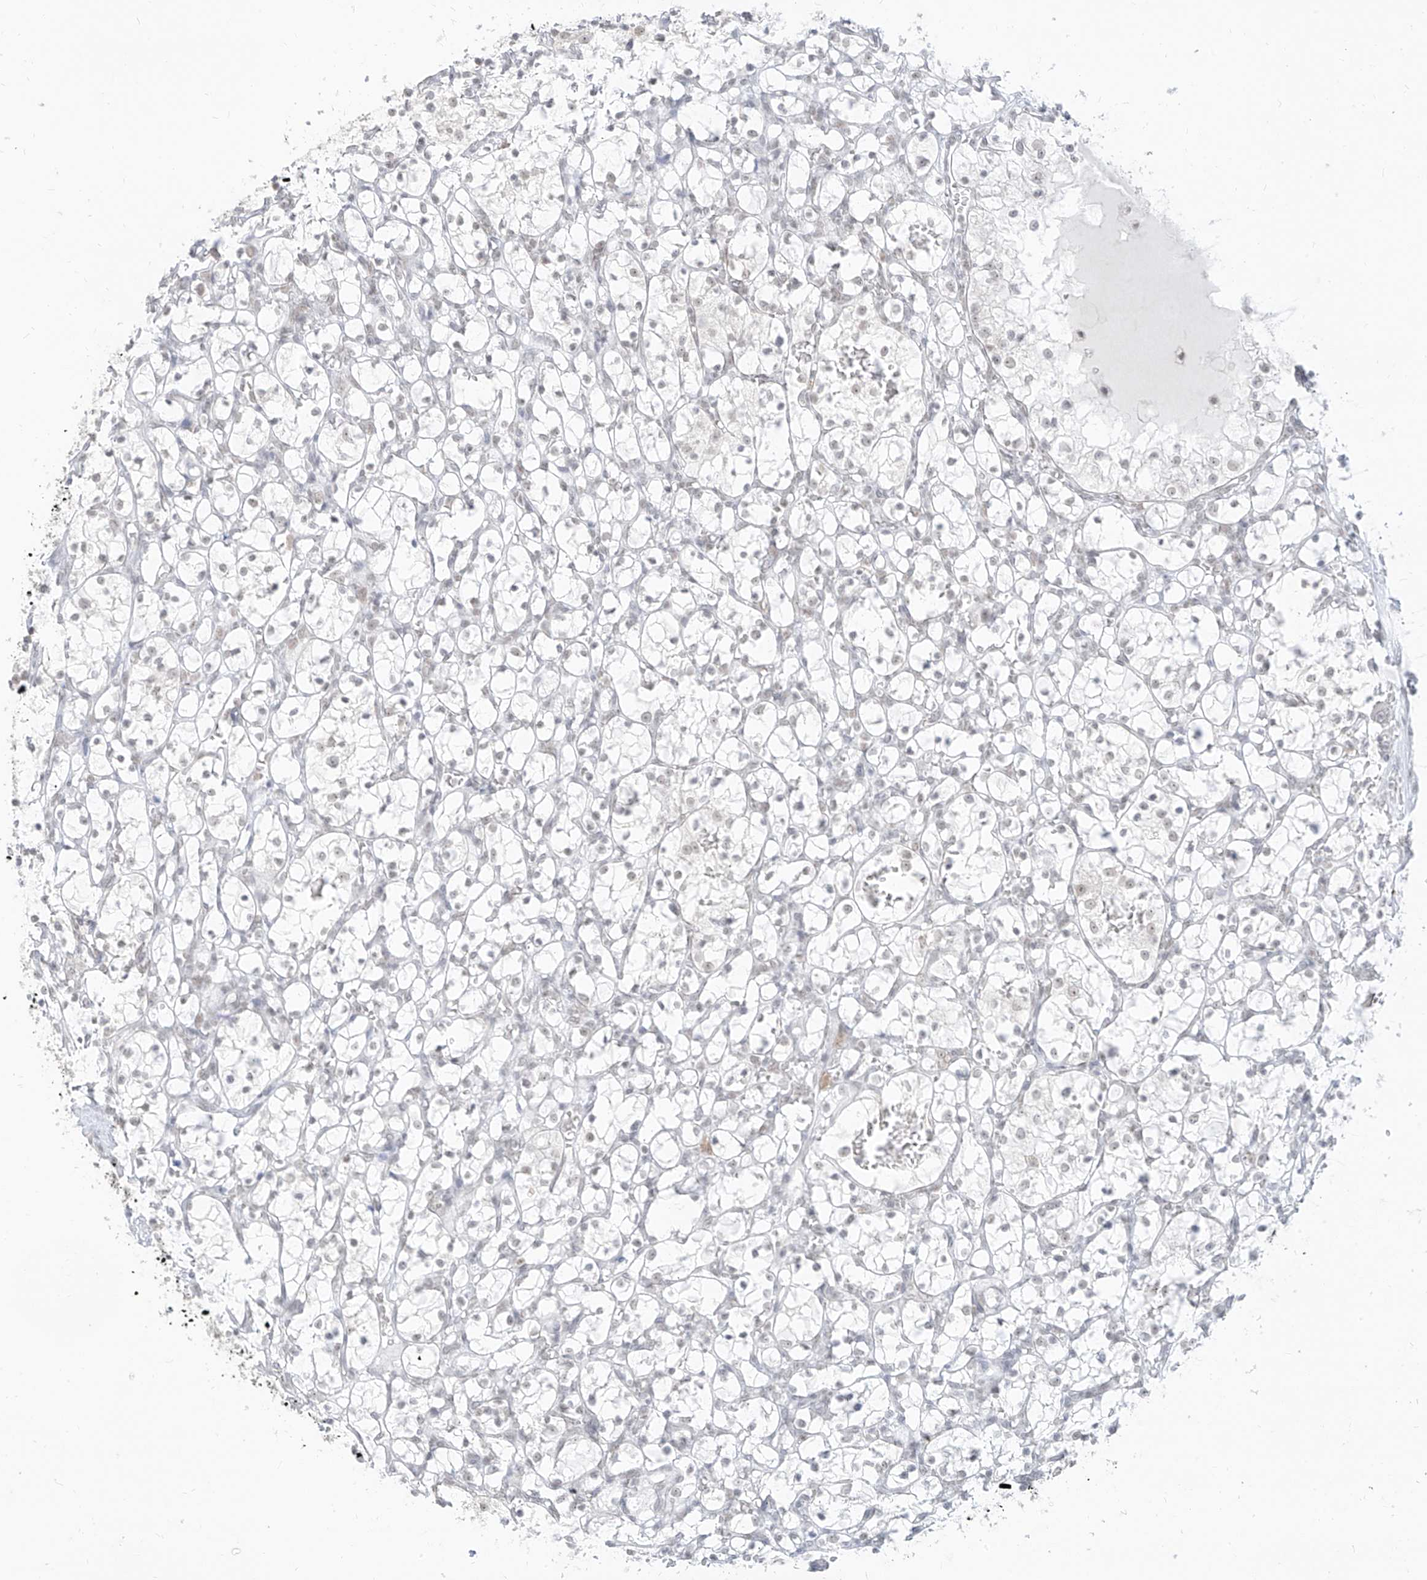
{"staining": {"intensity": "negative", "quantity": "none", "location": "none"}, "tissue": "renal cancer", "cell_type": "Tumor cells", "image_type": "cancer", "snomed": [{"axis": "morphology", "description": "Adenocarcinoma, NOS"}, {"axis": "topography", "description": "Kidney"}], "caption": "There is no significant staining in tumor cells of renal adenocarcinoma.", "gene": "SUPT5H", "patient": {"sex": "female", "age": 69}}